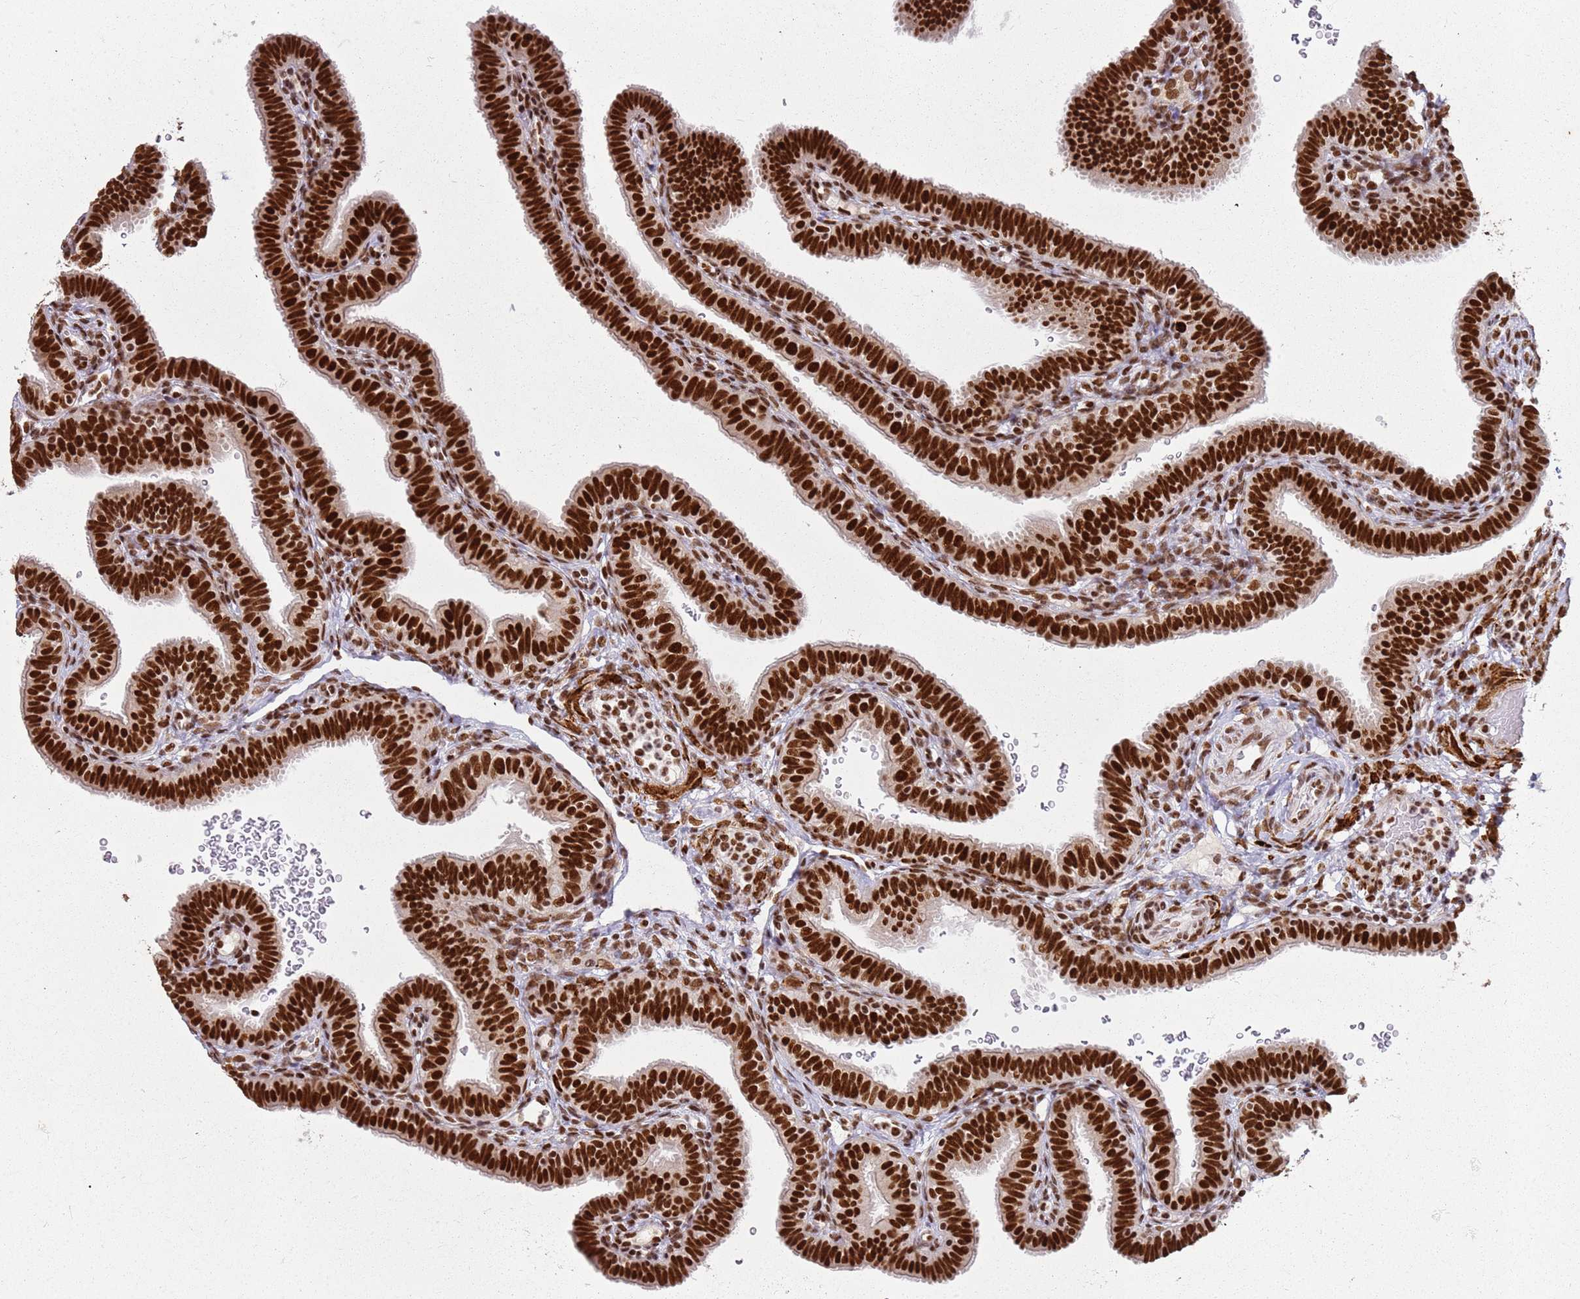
{"staining": {"intensity": "strong", "quantity": ">75%", "location": "nuclear"}, "tissue": "fallopian tube", "cell_type": "Glandular cells", "image_type": "normal", "snomed": [{"axis": "morphology", "description": "Normal tissue, NOS"}, {"axis": "topography", "description": "Fallopian tube"}], "caption": "Immunohistochemistry (DAB (3,3'-diaminobenzidine)) staining of normal fallopian tube demonstrates strong nuclear protein expression in about >75% of glandular cells.", "gene": "TENT4A", "patient": {"sex": "female", "age": 41}}